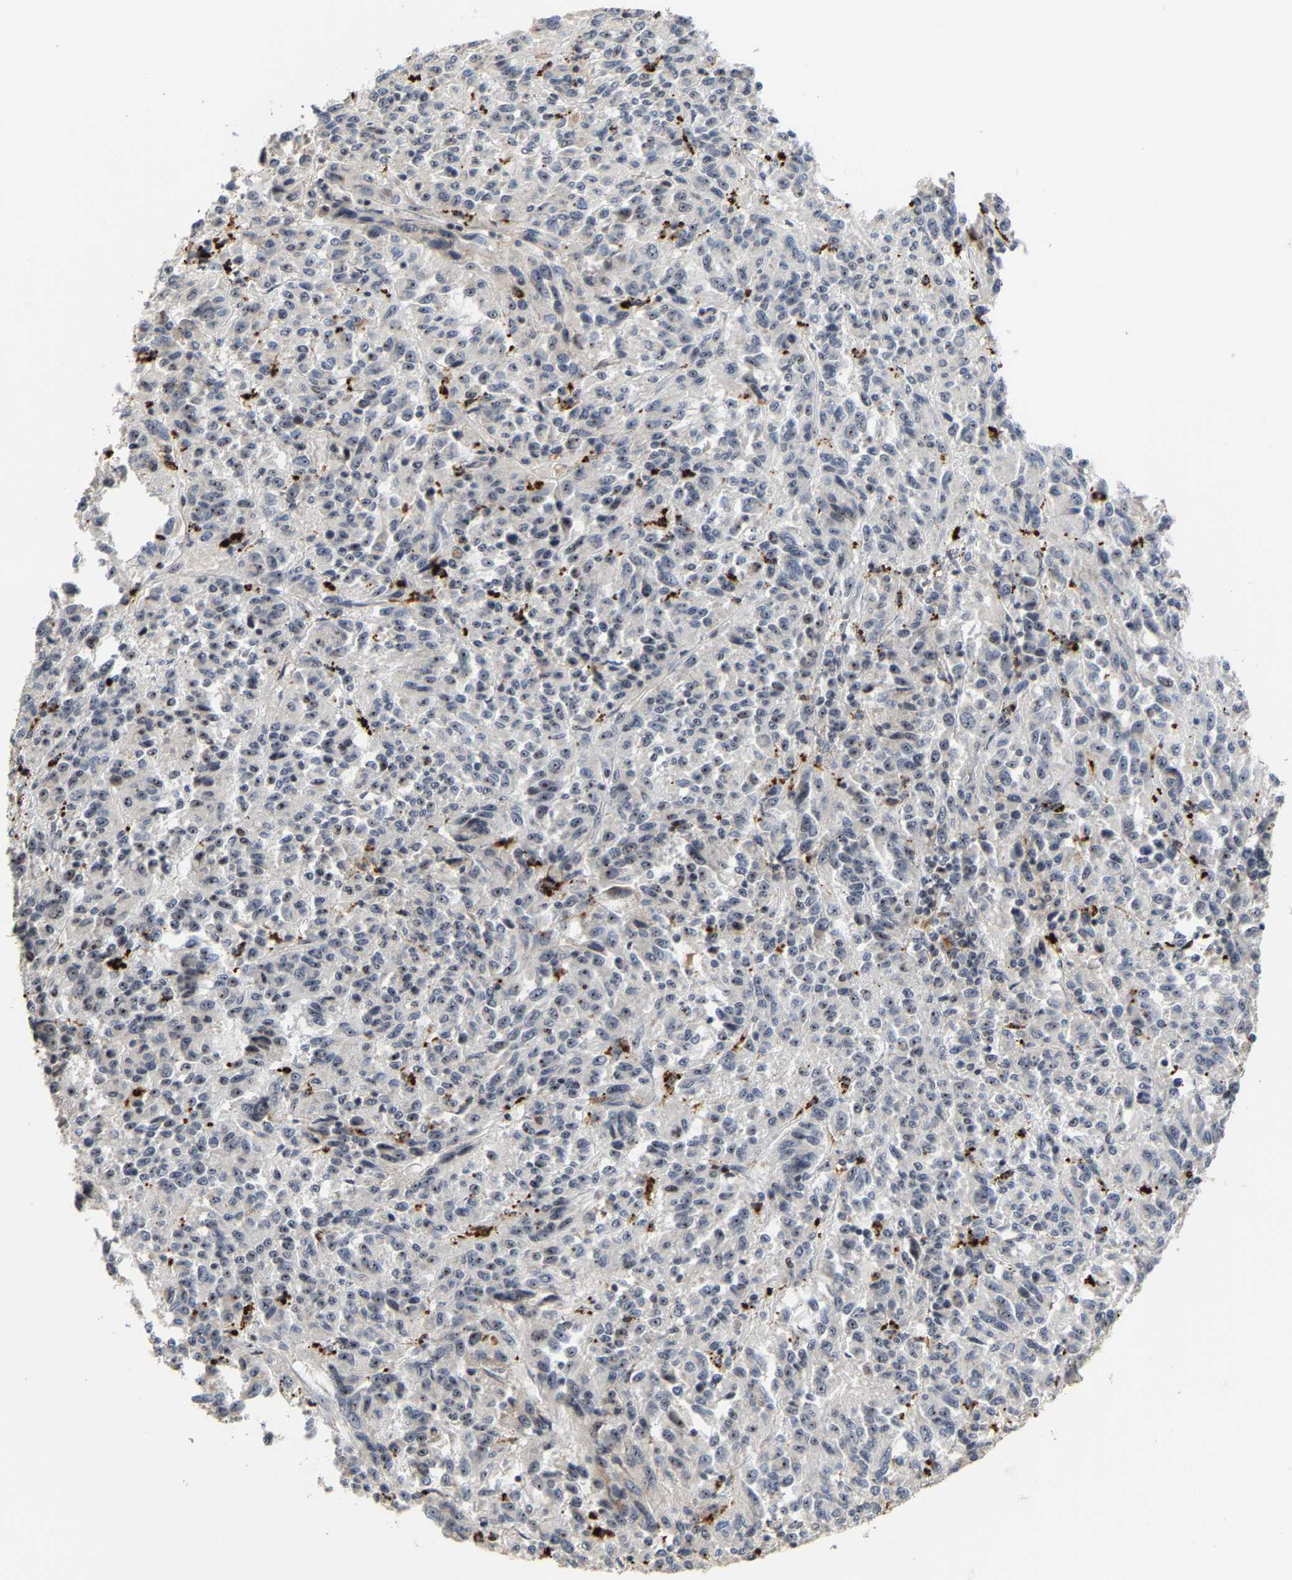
{"staining": {"intensity": "moderate", "quantity": "25%-75%", "location": "nuclear"}, "tissue": "melanoma", "cell_type": "Tumor cells", "image_type": "cancer", "snomed": [{"axis": "morphology", "description": "Malignant melanoma, Metastatic site"}, {"axis": "topography", "description": "Lung"}], "caption": "A brown stain highlights moderate nuclear staining of a protein in melanoma tumor cells.", "gene": "NOP58", "patient": {"sex": "male", "age": 64}}